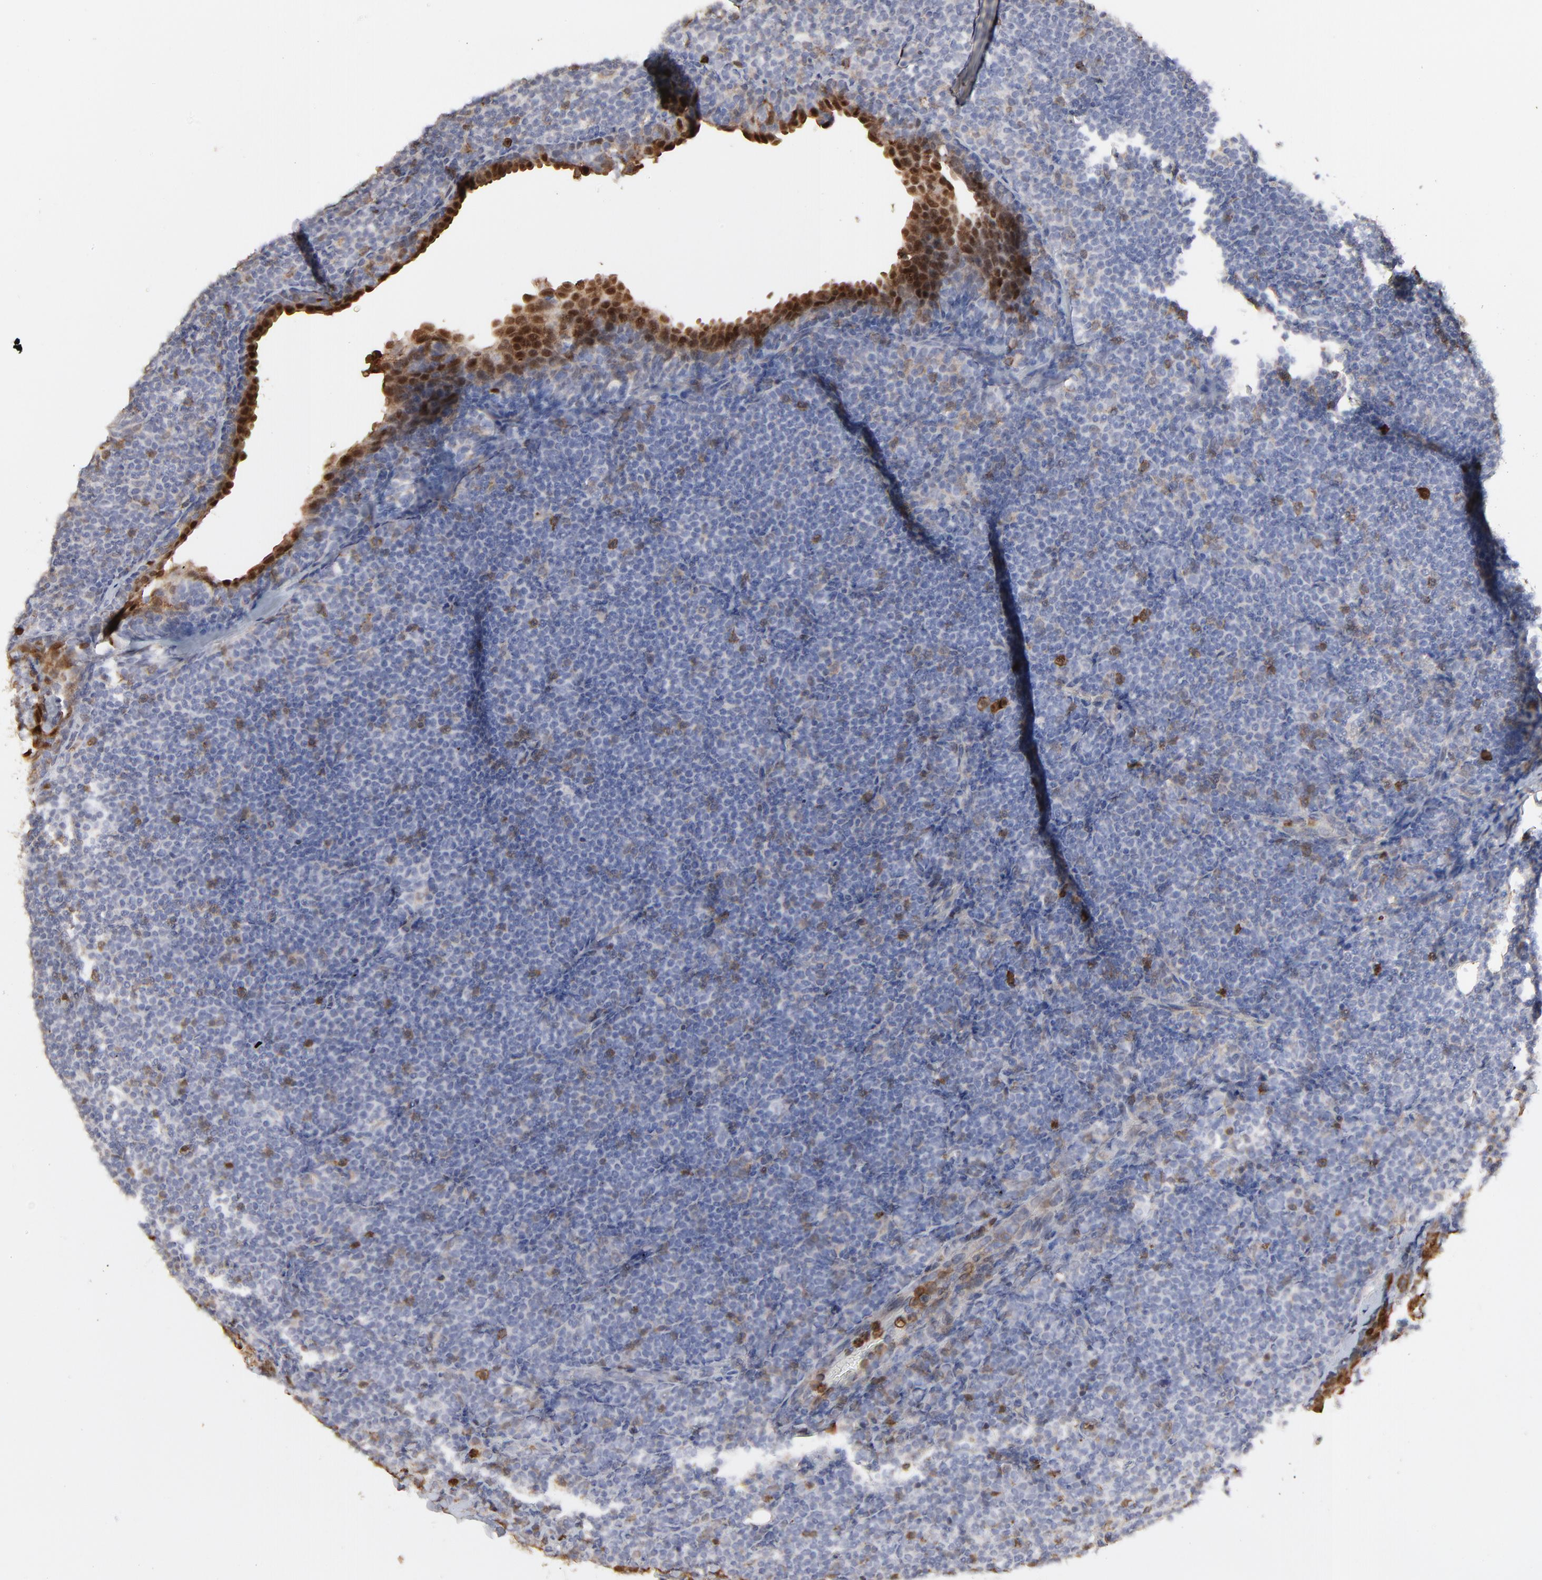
{"staining": {"intensity": "negative", "quantity": "none", "location": "none"}, "tissue": "lymph node", "cell_type": "Germinal center cells", "image_type": "normal", "snomed": [{"axis": "morphology", "description": "Normal tissue, NOS"}, {"axis": "morphology", "description": "Uncertain malignant potential"}, {"axis": "topography", "description": "Lymph node"}, {"axis": "topography", "description": "Salivary gland, NOS"}], "caption": "Immunohistochemistry (IHC) of normal human lymph node exhibits no expression in germinal center cells.", "gene": "SLC6A14", "patient": {"sex": "female", "age": 51}}